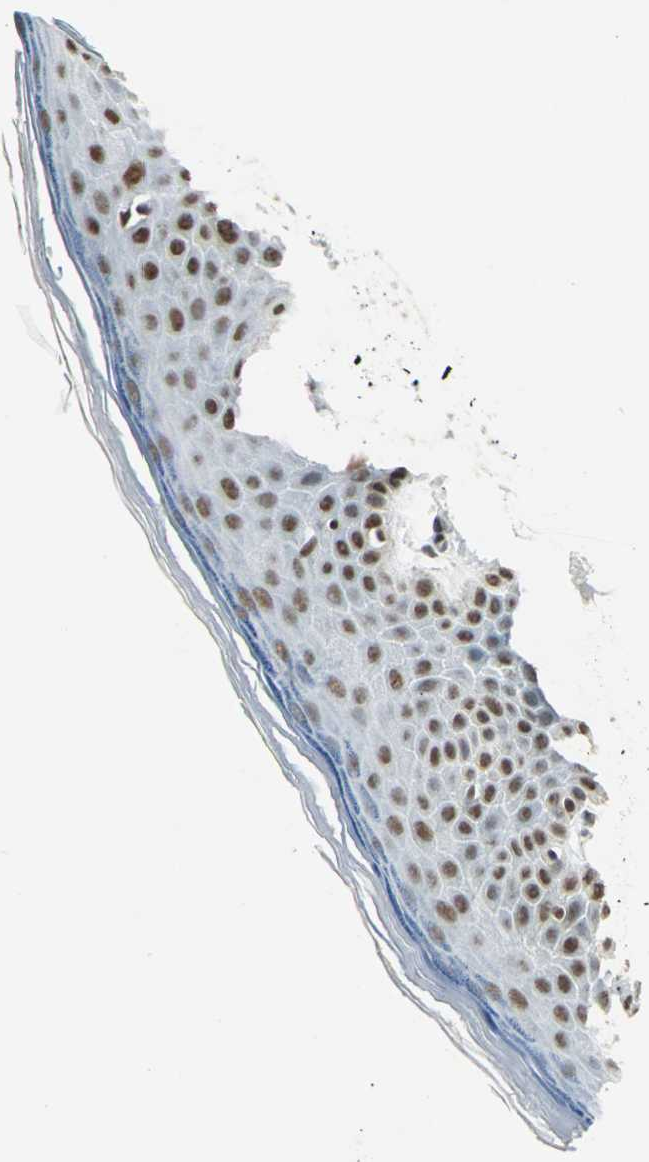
{"staining": {"intensity": "moderate", "quantity": ">75%", "location": "nuclear"}, "tissue": "skin", "cell_type": "Epidermal cells", "image_type": "normal", "snomed": [{"axis": "morphology", "description": "Normal tissue, NOS"}, {"axis": "topography", "description": "Anal"}], "caption": "Immunohistochemical staining of benign human skin exhibits >75% levels of moderate nuclear protein staining in about >75% of epidermal cells.", "gene": "ADNP", "patient": {"sex": "male", "age": 74}}